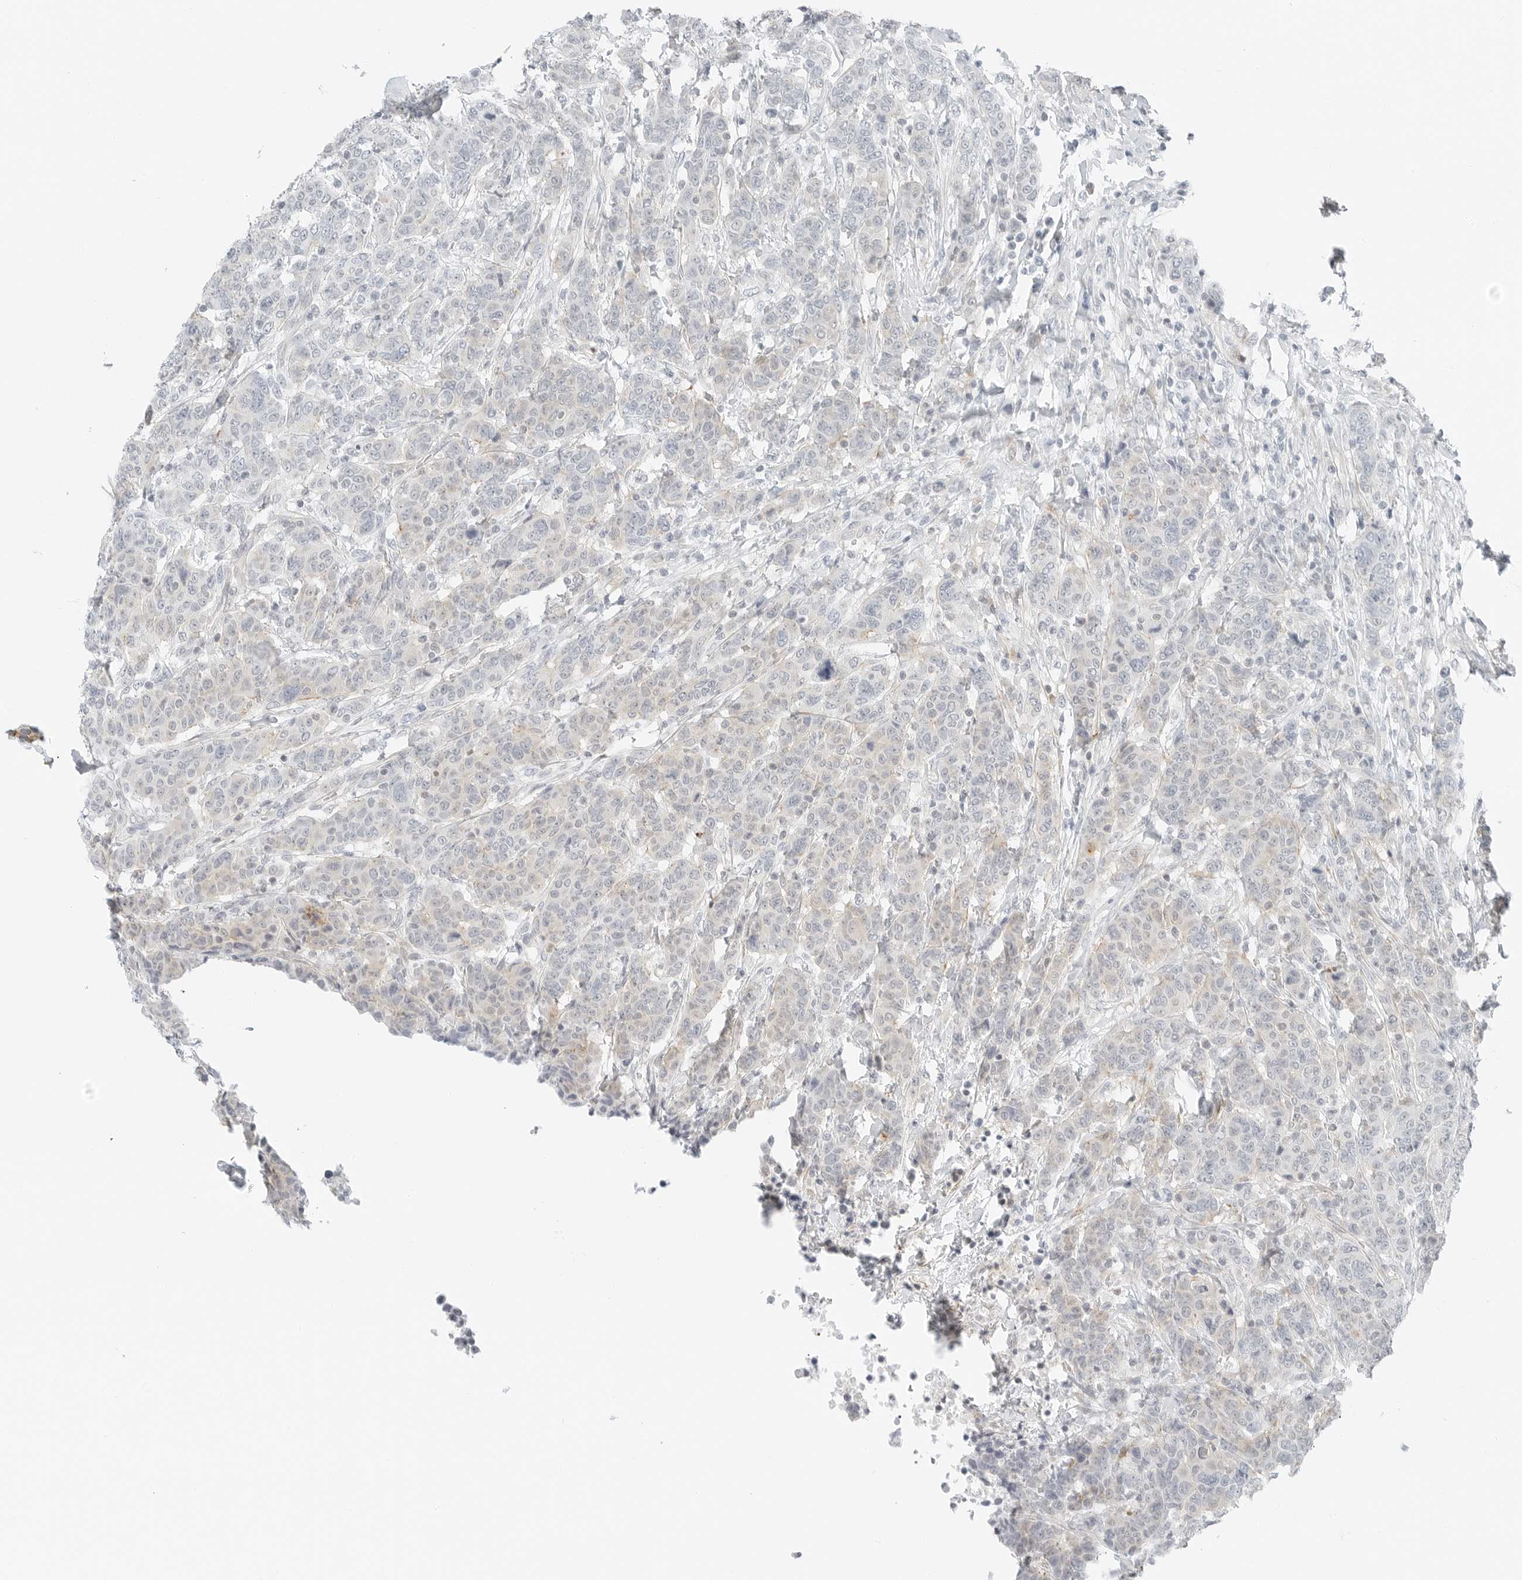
{"staining": {"intensity": "negative", "quantity": "none", "location": "none"}, "tissue": "breast cancer", "cell_type": "Tumor cells", "image_type": "cancer", "snomed": [{"axis": "morphology", "description": "Duct carcinoma"}, {"axis": "topography", "description": "Breast"}], "caption": "An immunohistochemistry image of breast cancer (invasive ductal carcinoma) is shown. There is no staining in tumor cells of breast cancer (invasive ductal carcinoma).", "gene": "IQCC", "patient": {"sex": "female", "age": 37}}